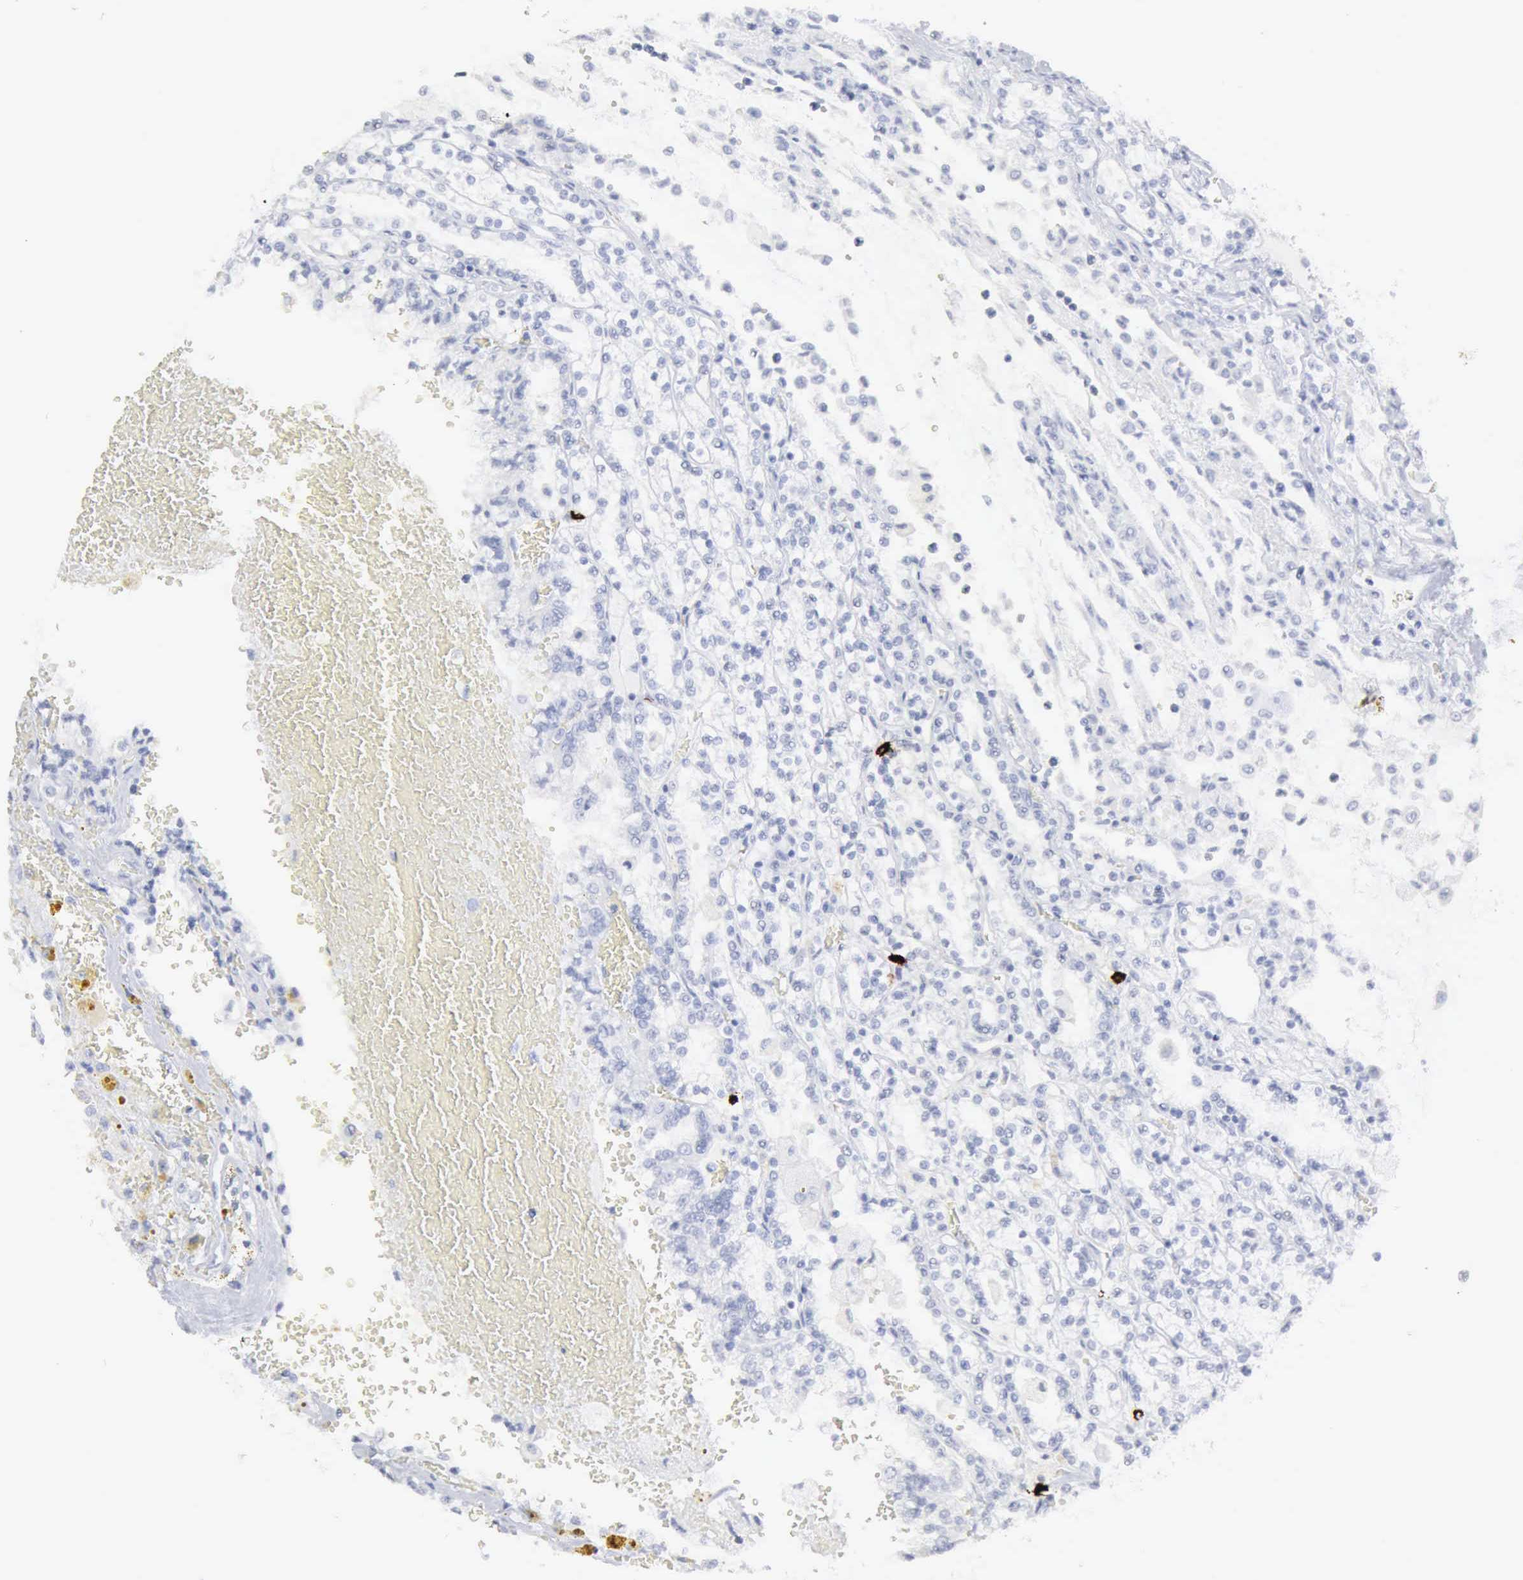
{"staining": {"intensity": "negative", "quantity": "none", "location": "none"}, "tissue": "renal cancer", "cell_type": "Tumor cells", "image_type": "cancer", "snomed": [{"axis": "morphology", "description": "Adenocarcinoma, NOS"}, {"axis": "topography", "description": "Kidney"}], "caption": "Renal cancer stained for a protein using immunohistochemistry (IHC) shows no staining tumor cells.", "gene": "CMA1", "patient": {"sex": "female", "age": 56}}